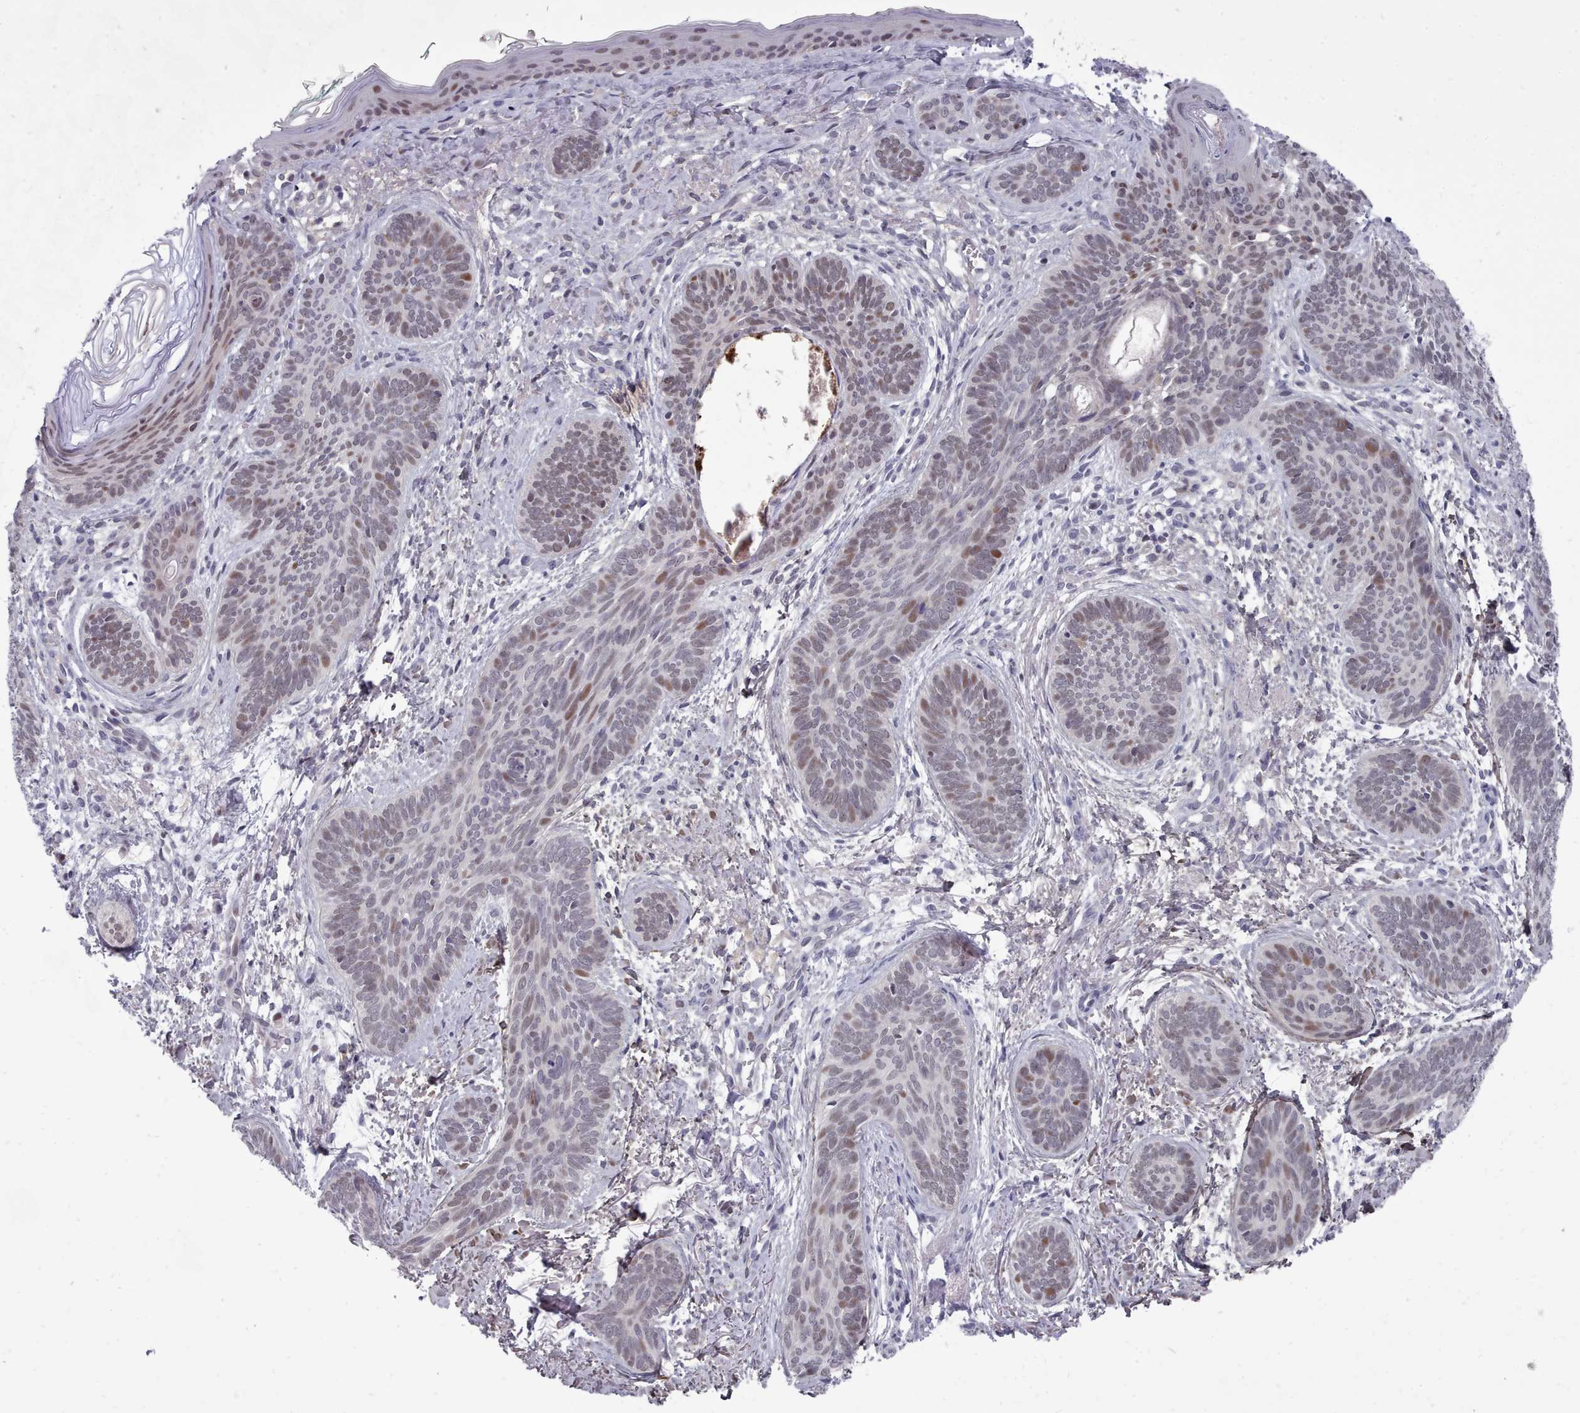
{"staining": {"intensity": "moderate", "quantity": "<25%", "location": "nuclear"}, "tissue": "skin cancer", "cell_type": "Tumor cells", "image_type": "cancer", "snomed": [{"axis": "morphology", "description": "Basal cell carcinoma"}, {"axis": "topography", "description": "Skin"}], "caption": "This is an image of immunohistochemistry staining of skin cancer, which shows moderate staining in the nuclear of tumor cells.", "gene": "GINS1", "patient": {"sex": "female", "age": 81}}